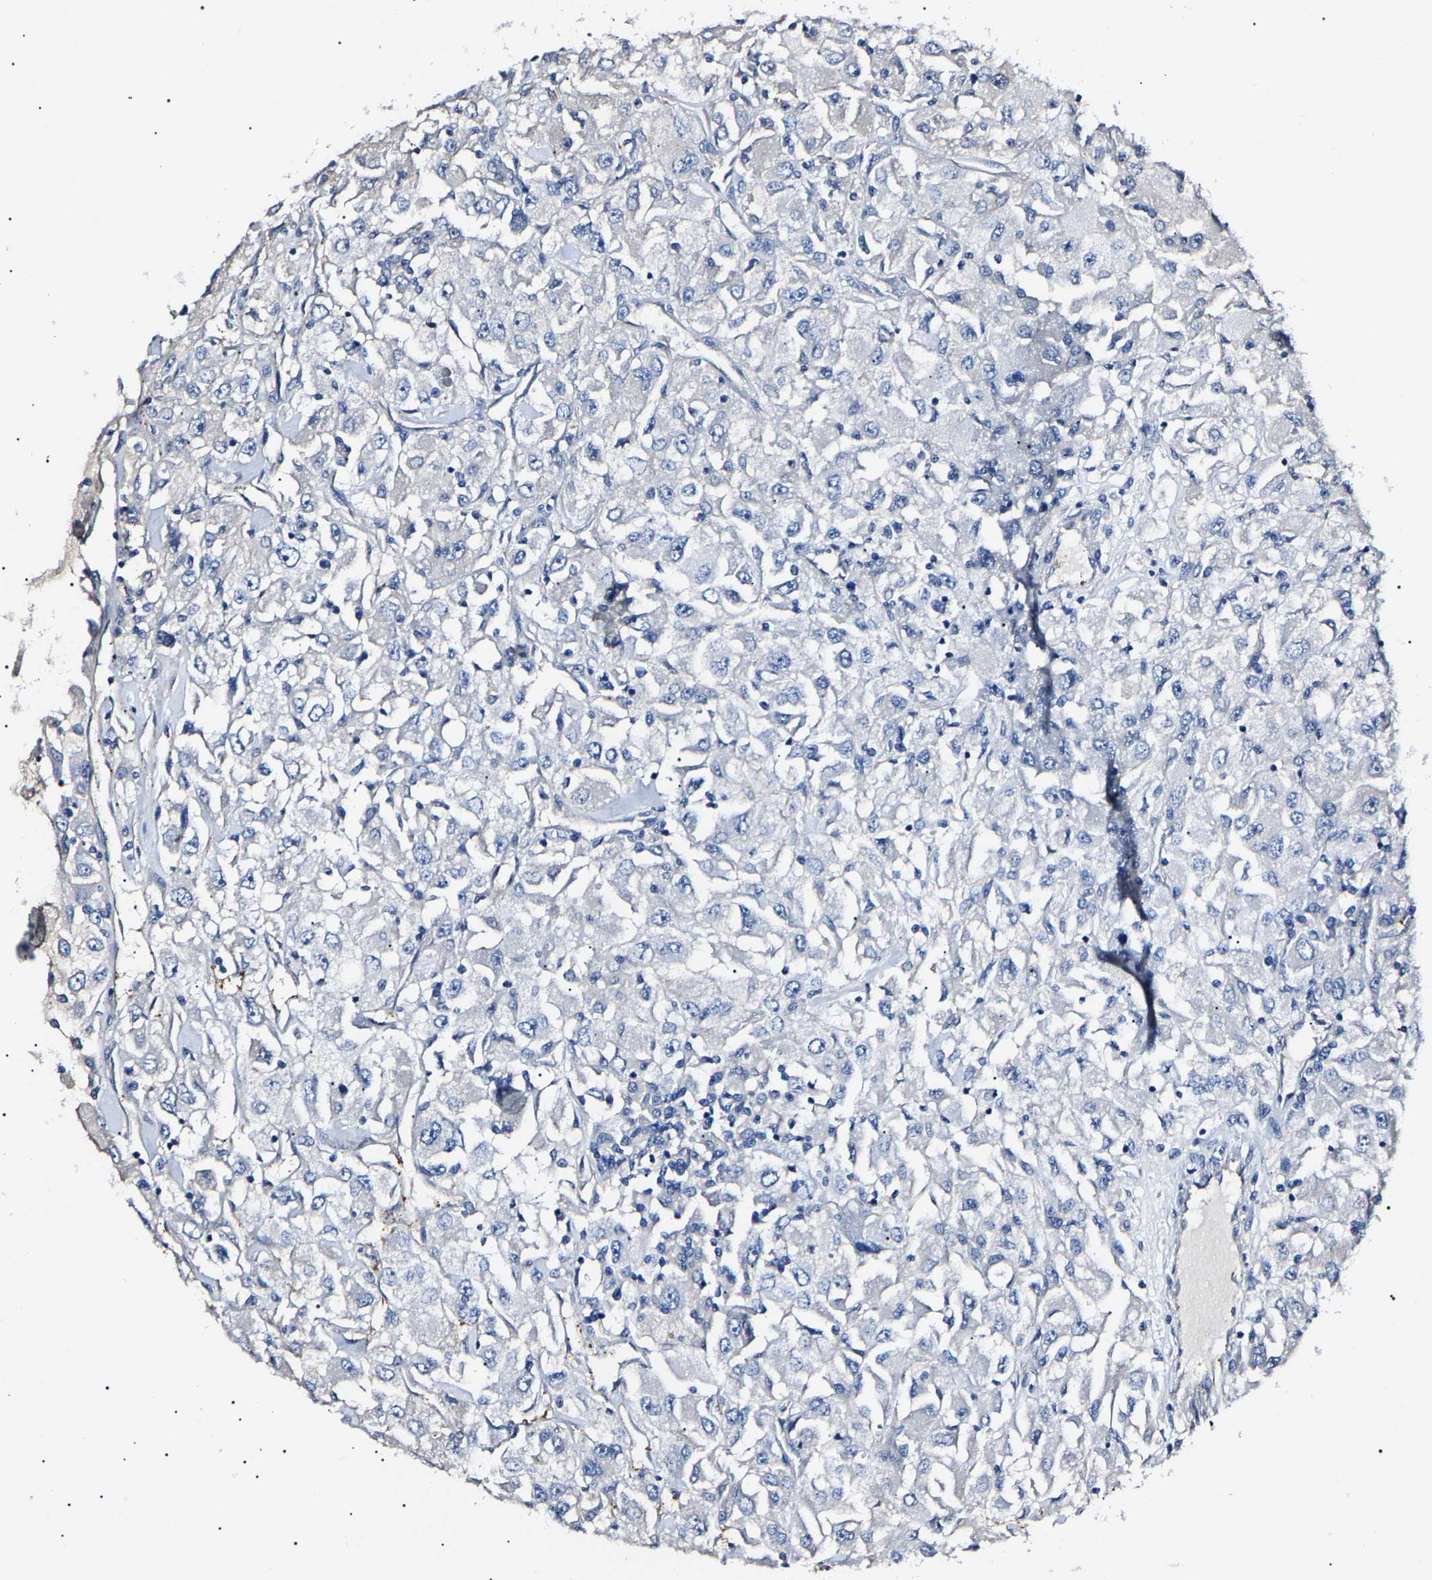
{"staining": {"intensity": "negative", "quantity": "none", "location": "none"}, "tissue": "renal cancer", "cell_type": "Tumor cells", "image_type": "cancer", "snomed": [{"axis": "morphology", "description": "Adenocarcinoma, NOS"}, {"axis": "topography", "description": "Kidney"}], "caption": "The immunohistochemistry image has no significant positivity in tumor cells of renal cancer tissue.", "gene": "KLHL42", "patient": {"sex": "female", "age": 52}}